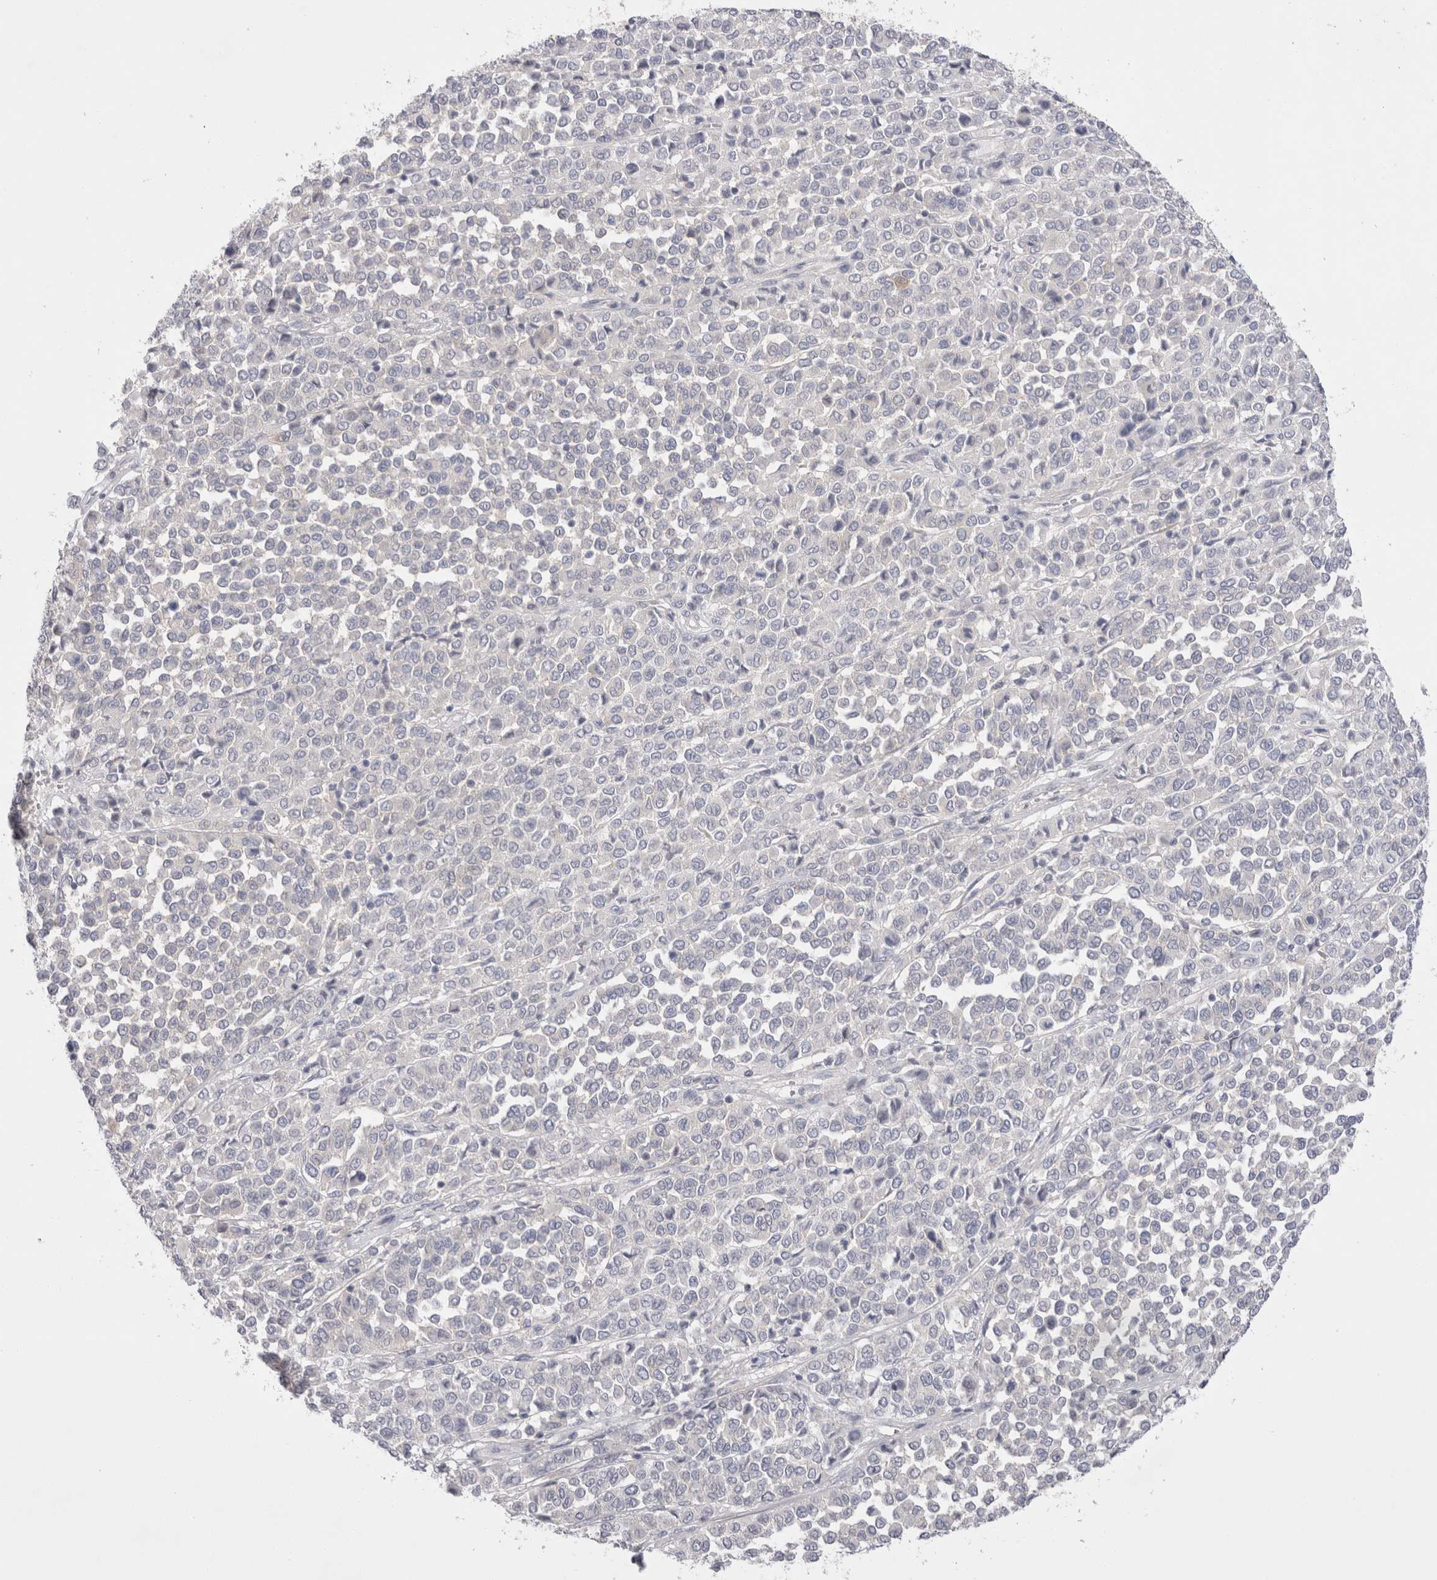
{"staining": {"intensity": "negative", "quantity": "none", "location": "none"}, "tissue": "melanoma", "cell_type": "Tumor cells", "image_type": "cancer", "snomed": [{"axis": "morphology", "description": "Malignant melanoma, Metastatic site"}, {"axis": "topography", "description": "Pancreas"}], "caption": "The immunohistochemistry (IHC) histopathology image has no significant expression in tumor cells of malignant melanoma (metastatic site) tissue.", "gene": "SPINK2", "patient": {"sex": "female", "age": 30}}